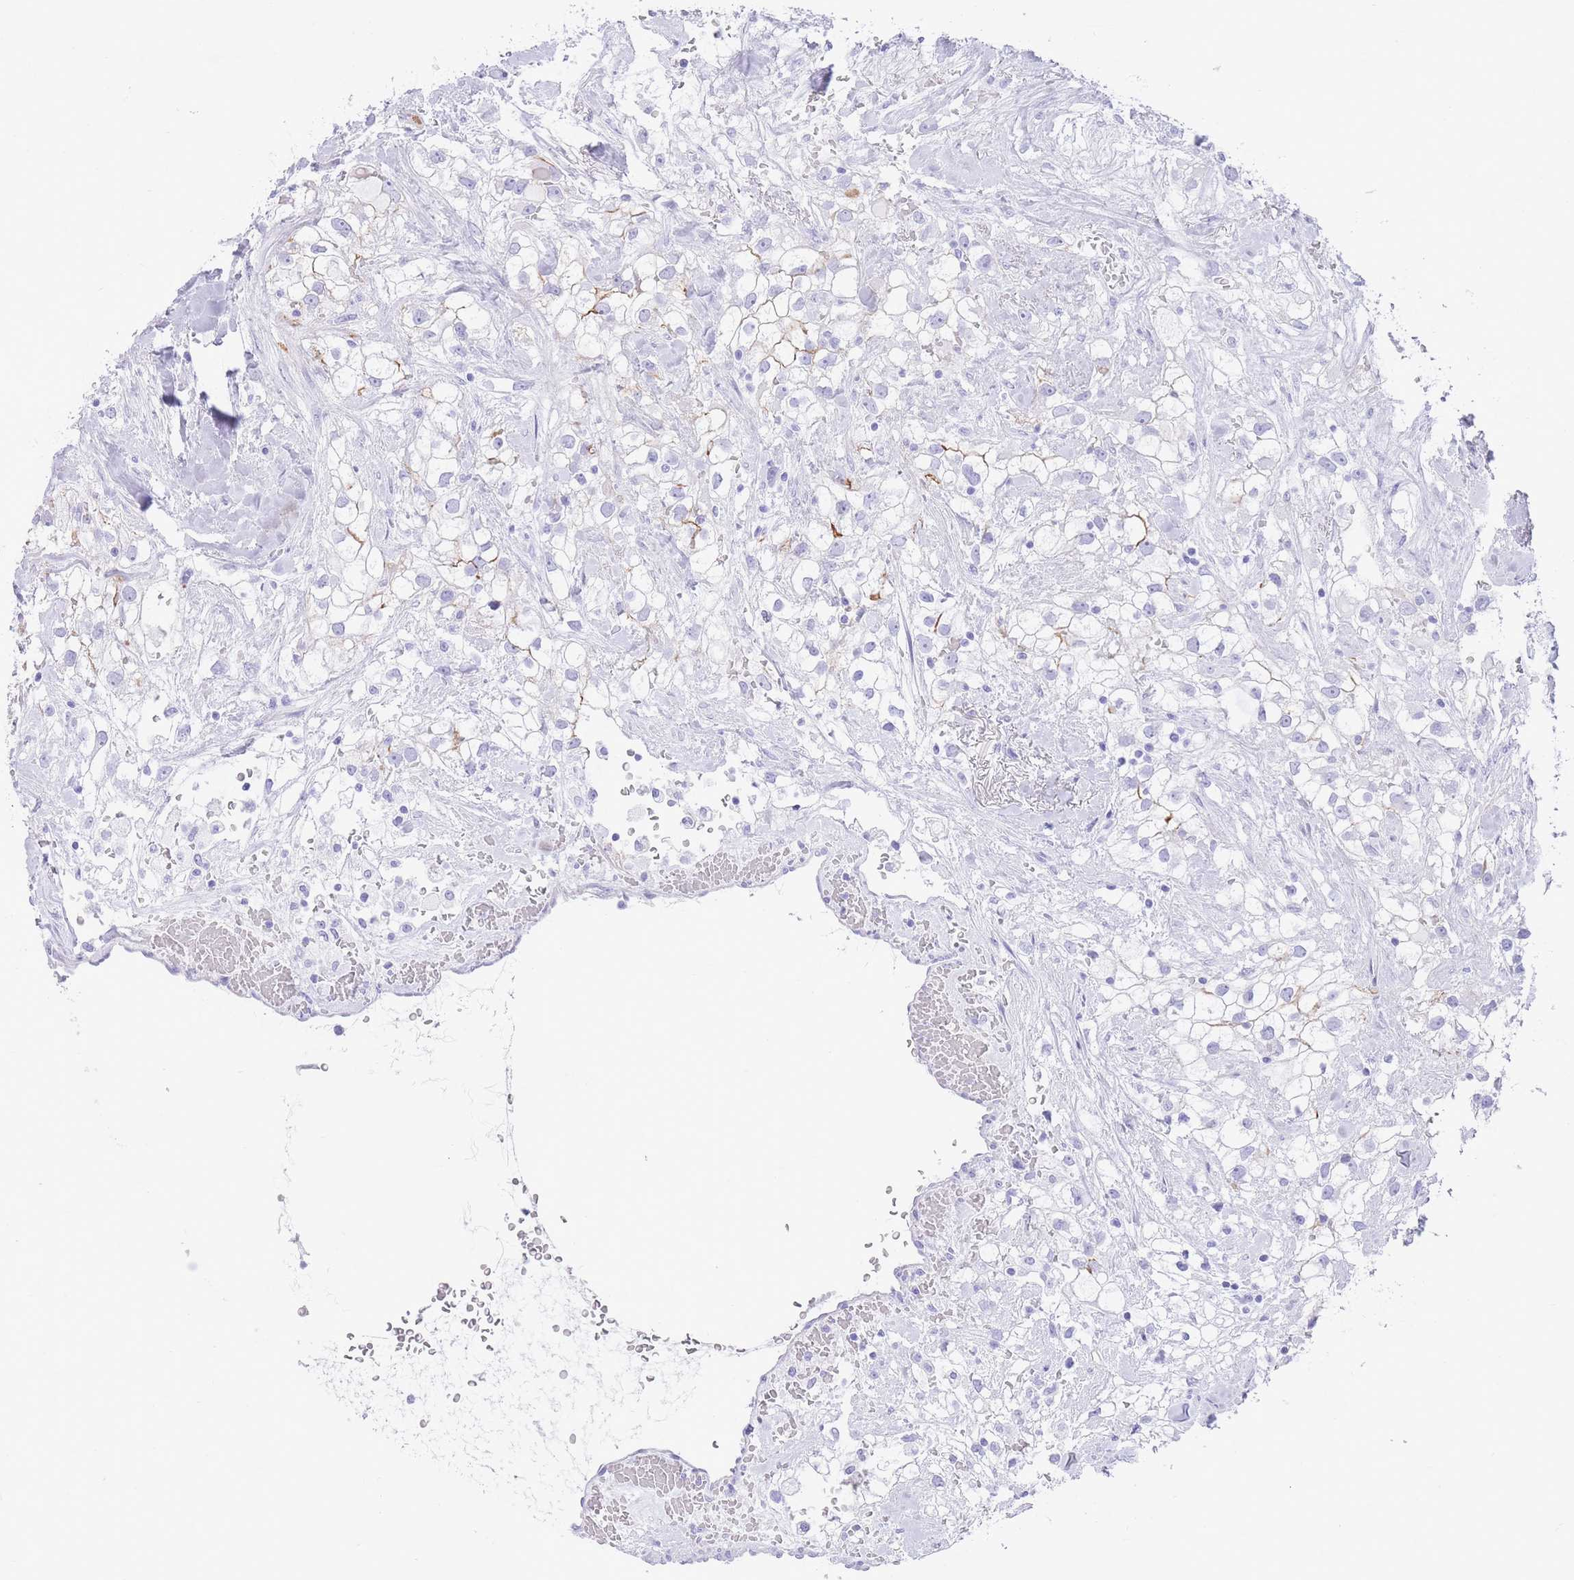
{"staining": {"intensity": "moderate", "quantity": "25%-75%", "location": "cytoplasmic/membranous"}, "tissue": "renal cancer", "cell_type": "Tumor cells", "image_type": "cancer", "snomed": [{"axis": "morphology", "description": "Adenocarcinoma, NOS"}, {"axis": "topography", "description": "Kidney"}], "caption": "High-power microscopy captured an IHC histopathology image of renal cancer, revealing moderate cytoplasmic/membranous expression in approximately 25%-75% of tumor cells.", "gene": "ELOA2", "patient": {"sex": "male", "age": 59}}